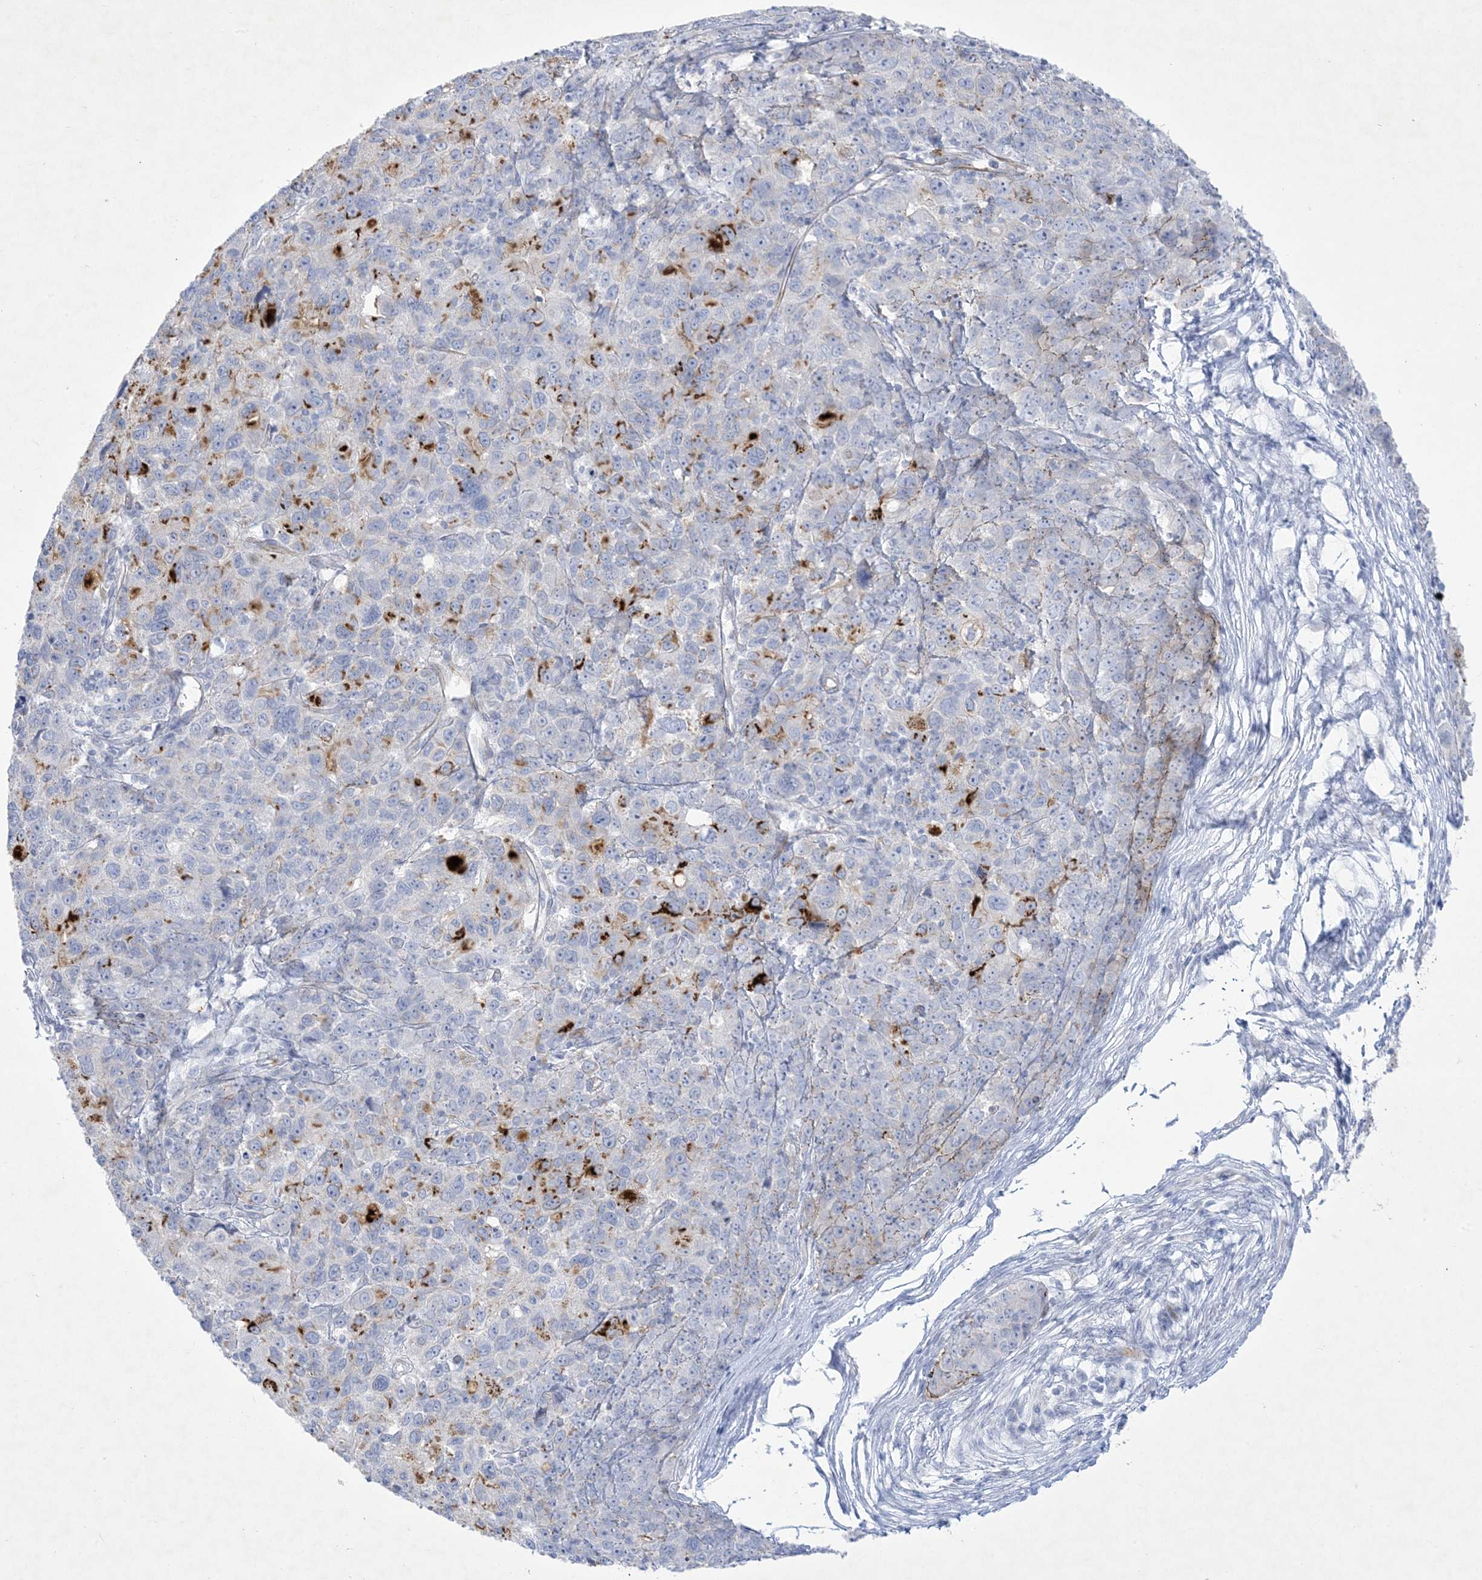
{"staining": {"intensity": "moderate", "quantity": "<25%", "location": "cytoplasmic/membranous"}, "tissue": "ovarian cancer", "cell_type": "Tumor cells", "image_type": "cancer", "snomed": [{"axis": "morphology", "description": "Carcinoma, endometroid"}, {"axis": "topography", "description": "Ovary"}], "caption": "IHC of human endometroid carcinoma (ovarian) demonstrates low levels of moderate cytoplasmic/membranous staining in approximately <25% of tumor cells.", "gene": "B3GNT7", "patient": {"sex": "female", "age": 42}}